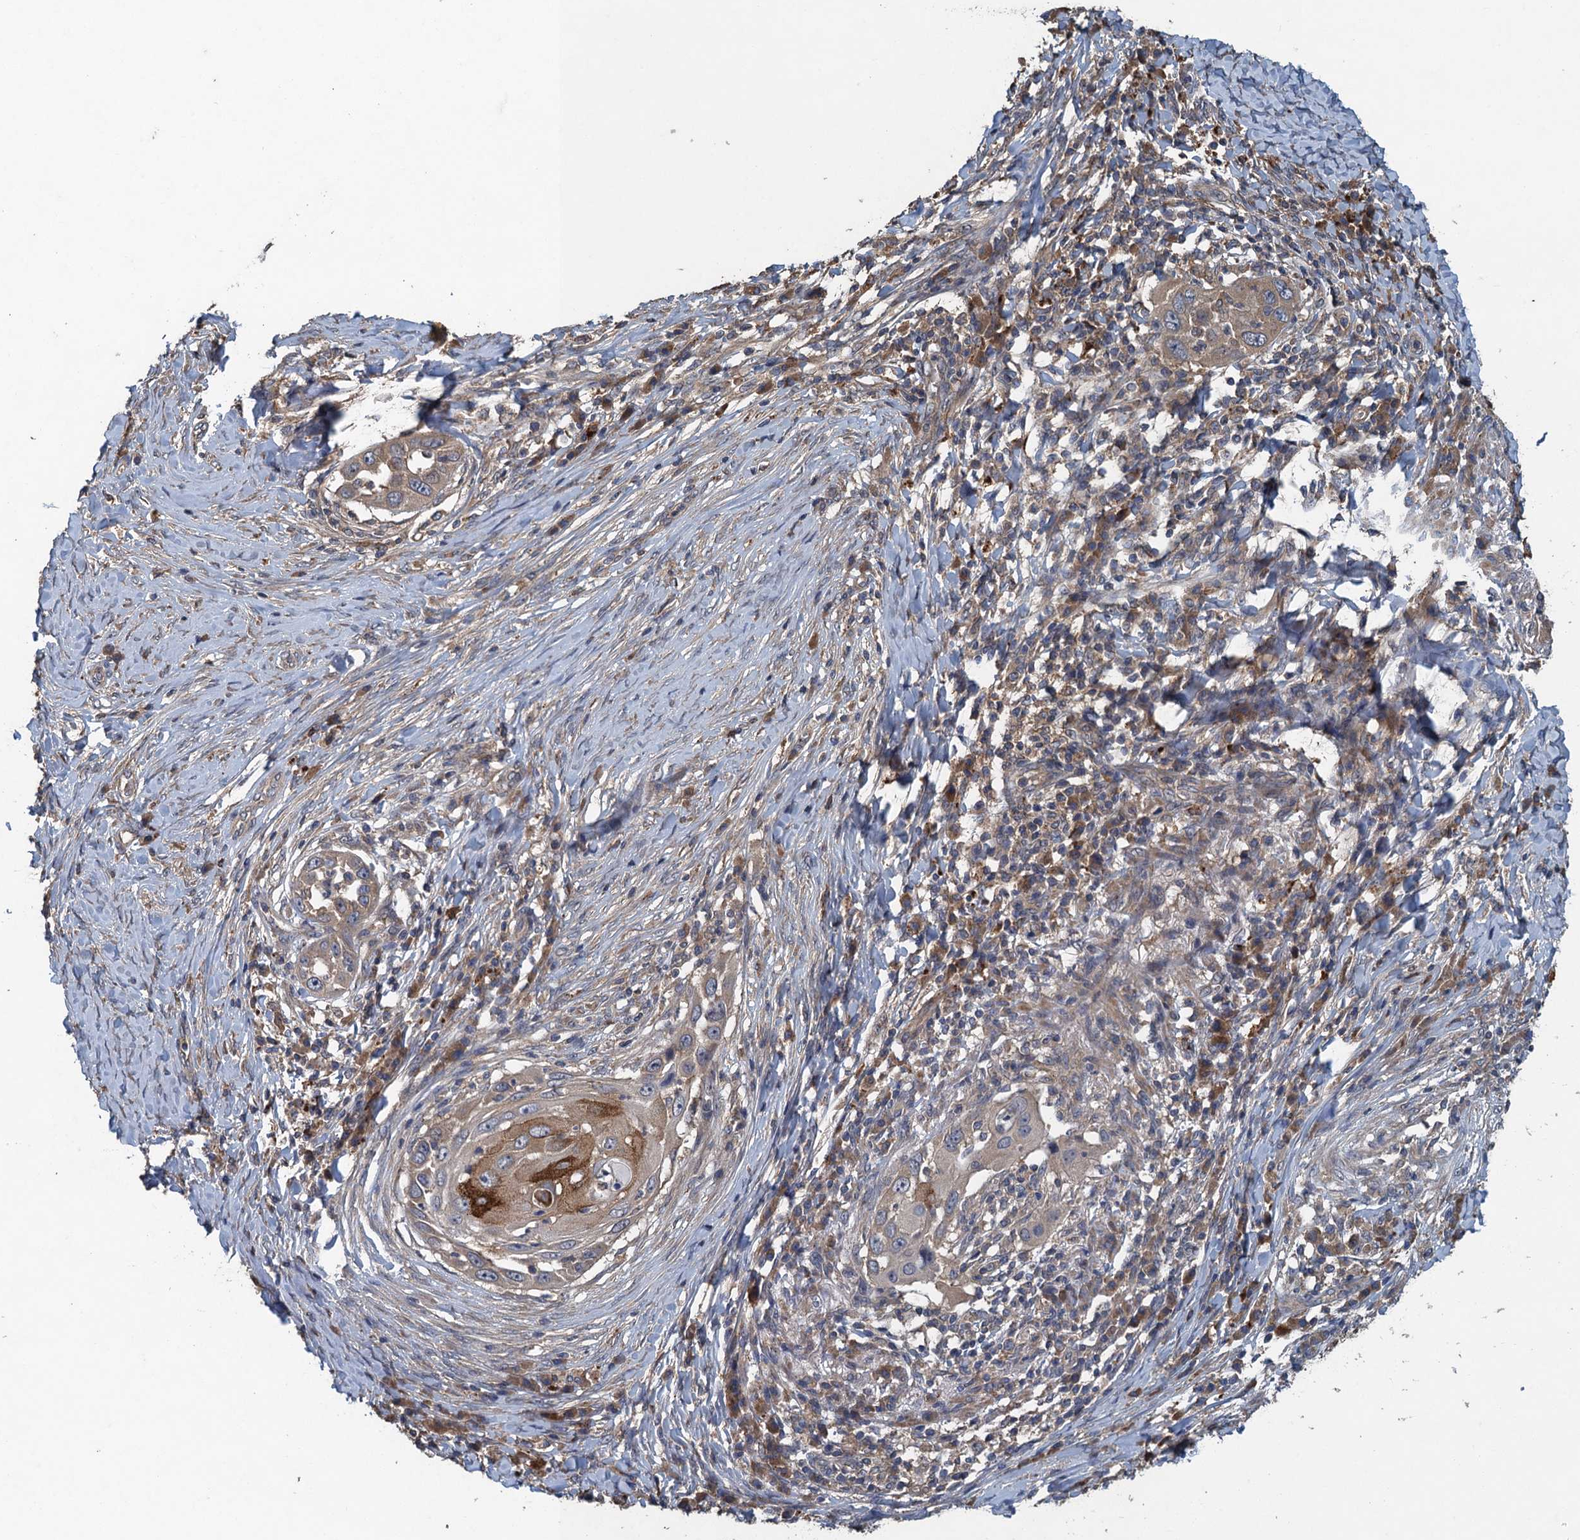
{"staining": {"intensity": "weak", "quantity": "25%-75%", "location": "cytoplasmic/membranous"}, "tissue": "skin cancer", "cell_type": "Tumor cells", "image_type": "cancer", "snomed": [{"axis": "morphology", "description": "Squamous cell carcinoma, NOS"}, {"axis": "topography", "description": "Skin"}], "caption": "This is a histology image of IHC staining of skin cancer, which shows weak positivity in the cytoplasmic/membranous of tumor cells.", "gene": "CNTN5", "patient": {"sex": "female", "age": 44}}